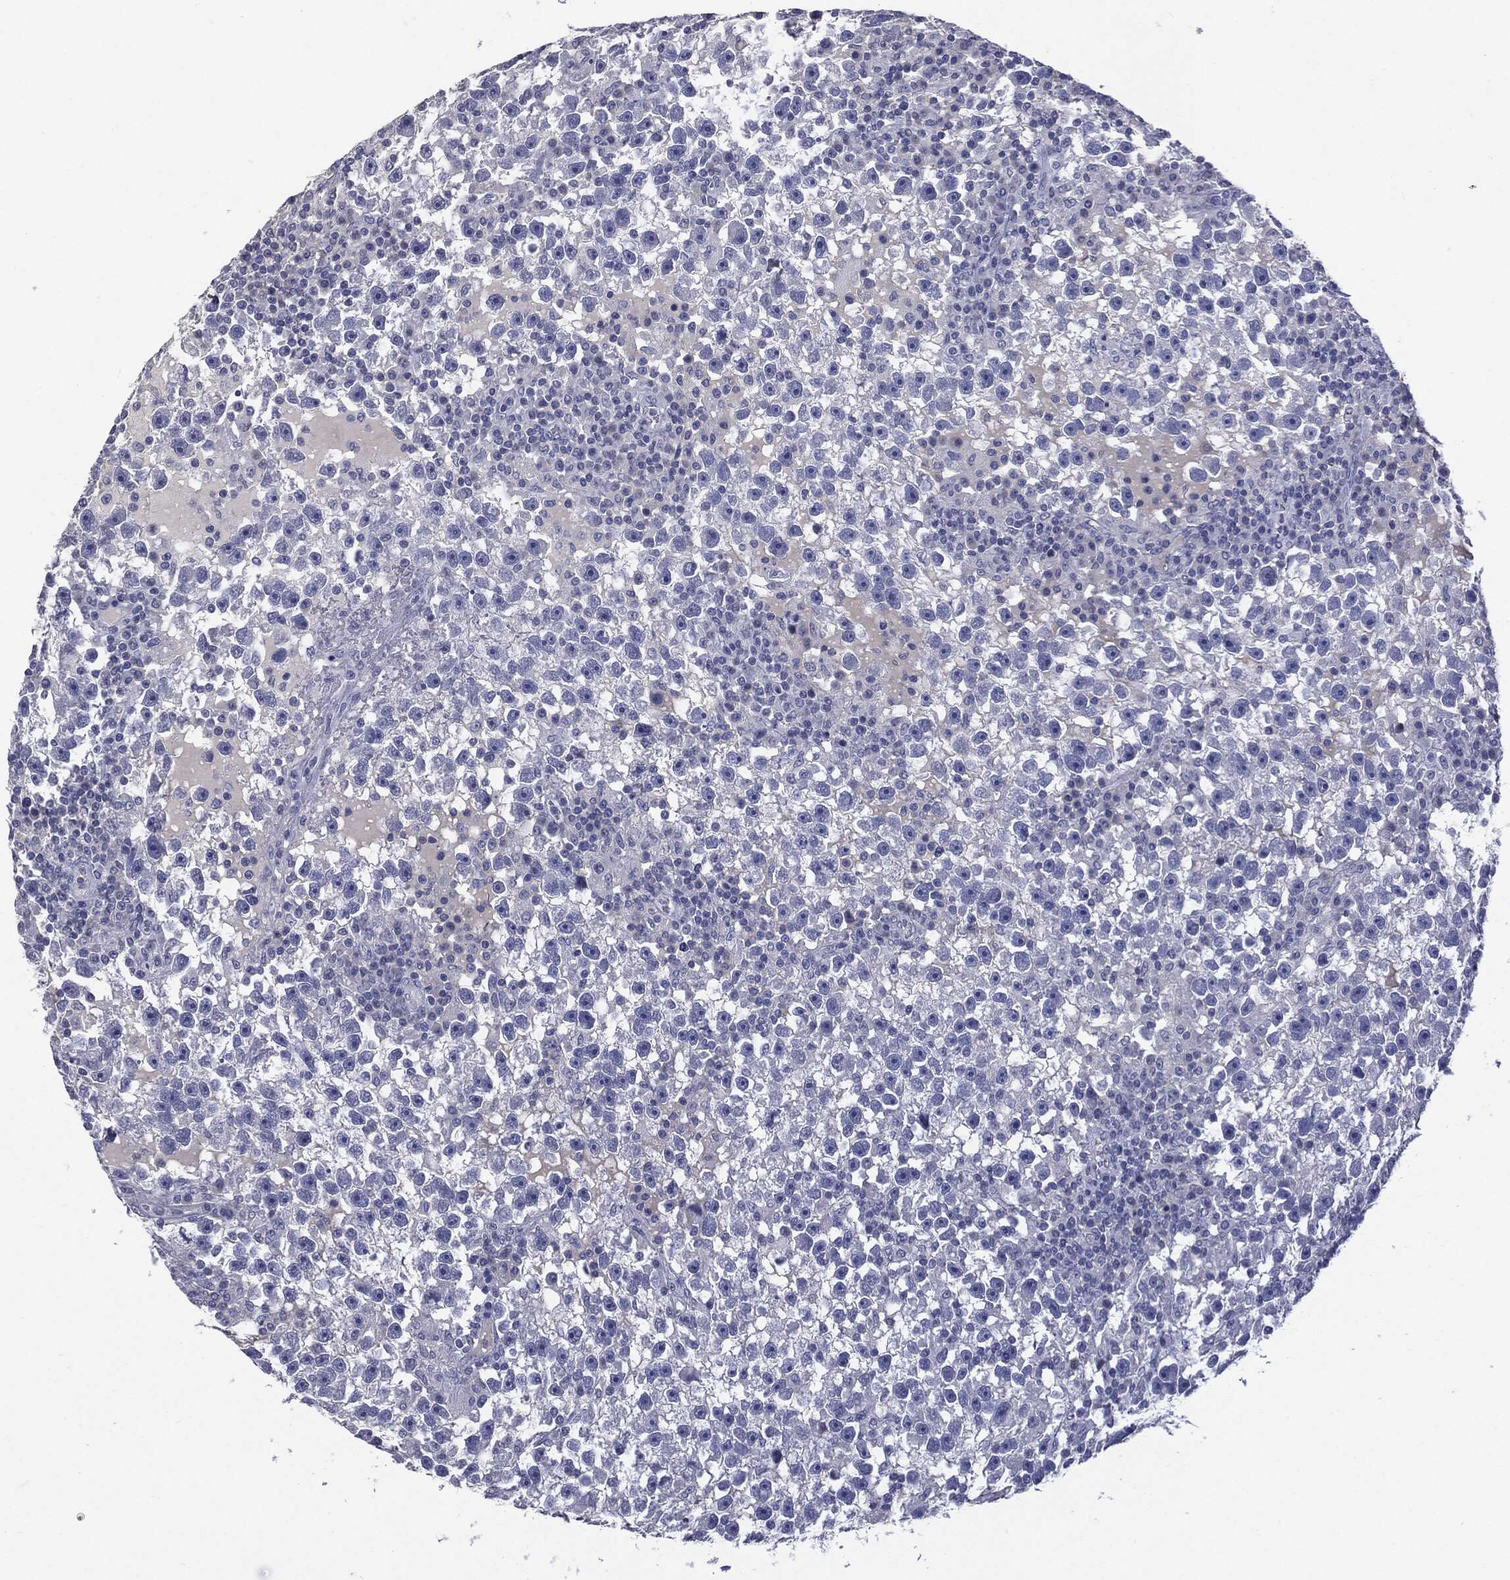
{"staining": {"intensity": "negative", "quantity": "none", "location": "none"}, "tissue": "testis cancer", "cell_type": "Tumor cells", "image_type": "cancer", "snomed": [{"axis": "morphology", "description": "Seminoma, NOS"}, {"axis": "topography", "description": "Testis"}], "caption": "A high-resolution image shows immunohistochemistry (IHC) staining of seminoma (testis), which shows no significant expression in tumor cells.", "gene": "TSHB", "patient": {"sex": "male", "age": 47}}